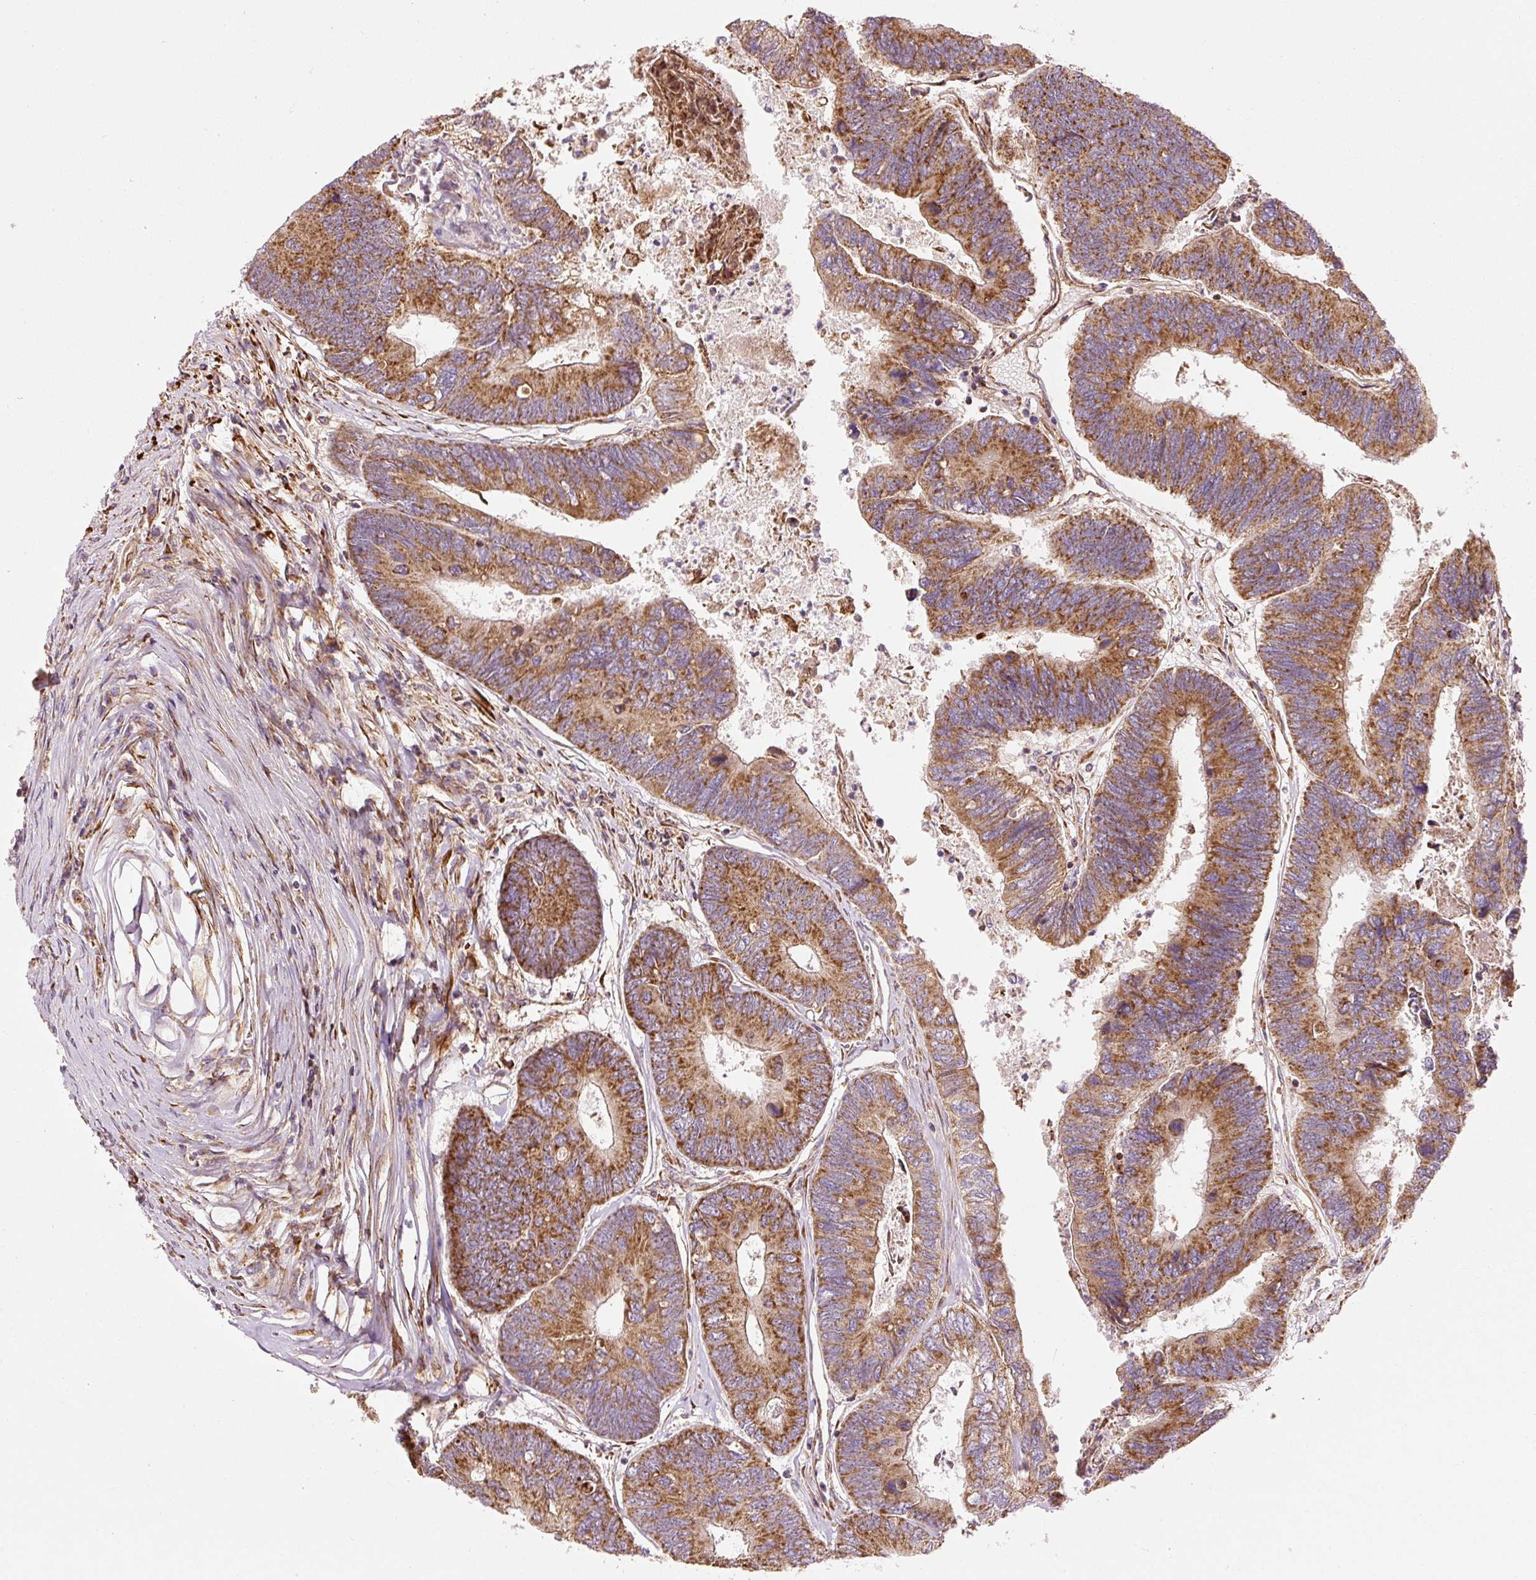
{"staining": {"intensity": "moderate", "quantity": ">75%", "location": "cytoplasmic/membranous"}, "tissue": "colorectal cancer", "cell_type": "Tumor cells", "image_type": "cancer", "snomed": [{"axis": "morphology", "description": "Adenocarcinoma, NOS"}, {"axis": "topography", "description": "Colon"}], "caption": "Immunohistochemical staining of human colorectal cancer exhibits moderate cytoplasmic/membranous protein positivity in about >75% of tumor cells.", "gene": "ISCU", "patient": {"sex": "female", "age": 67}}